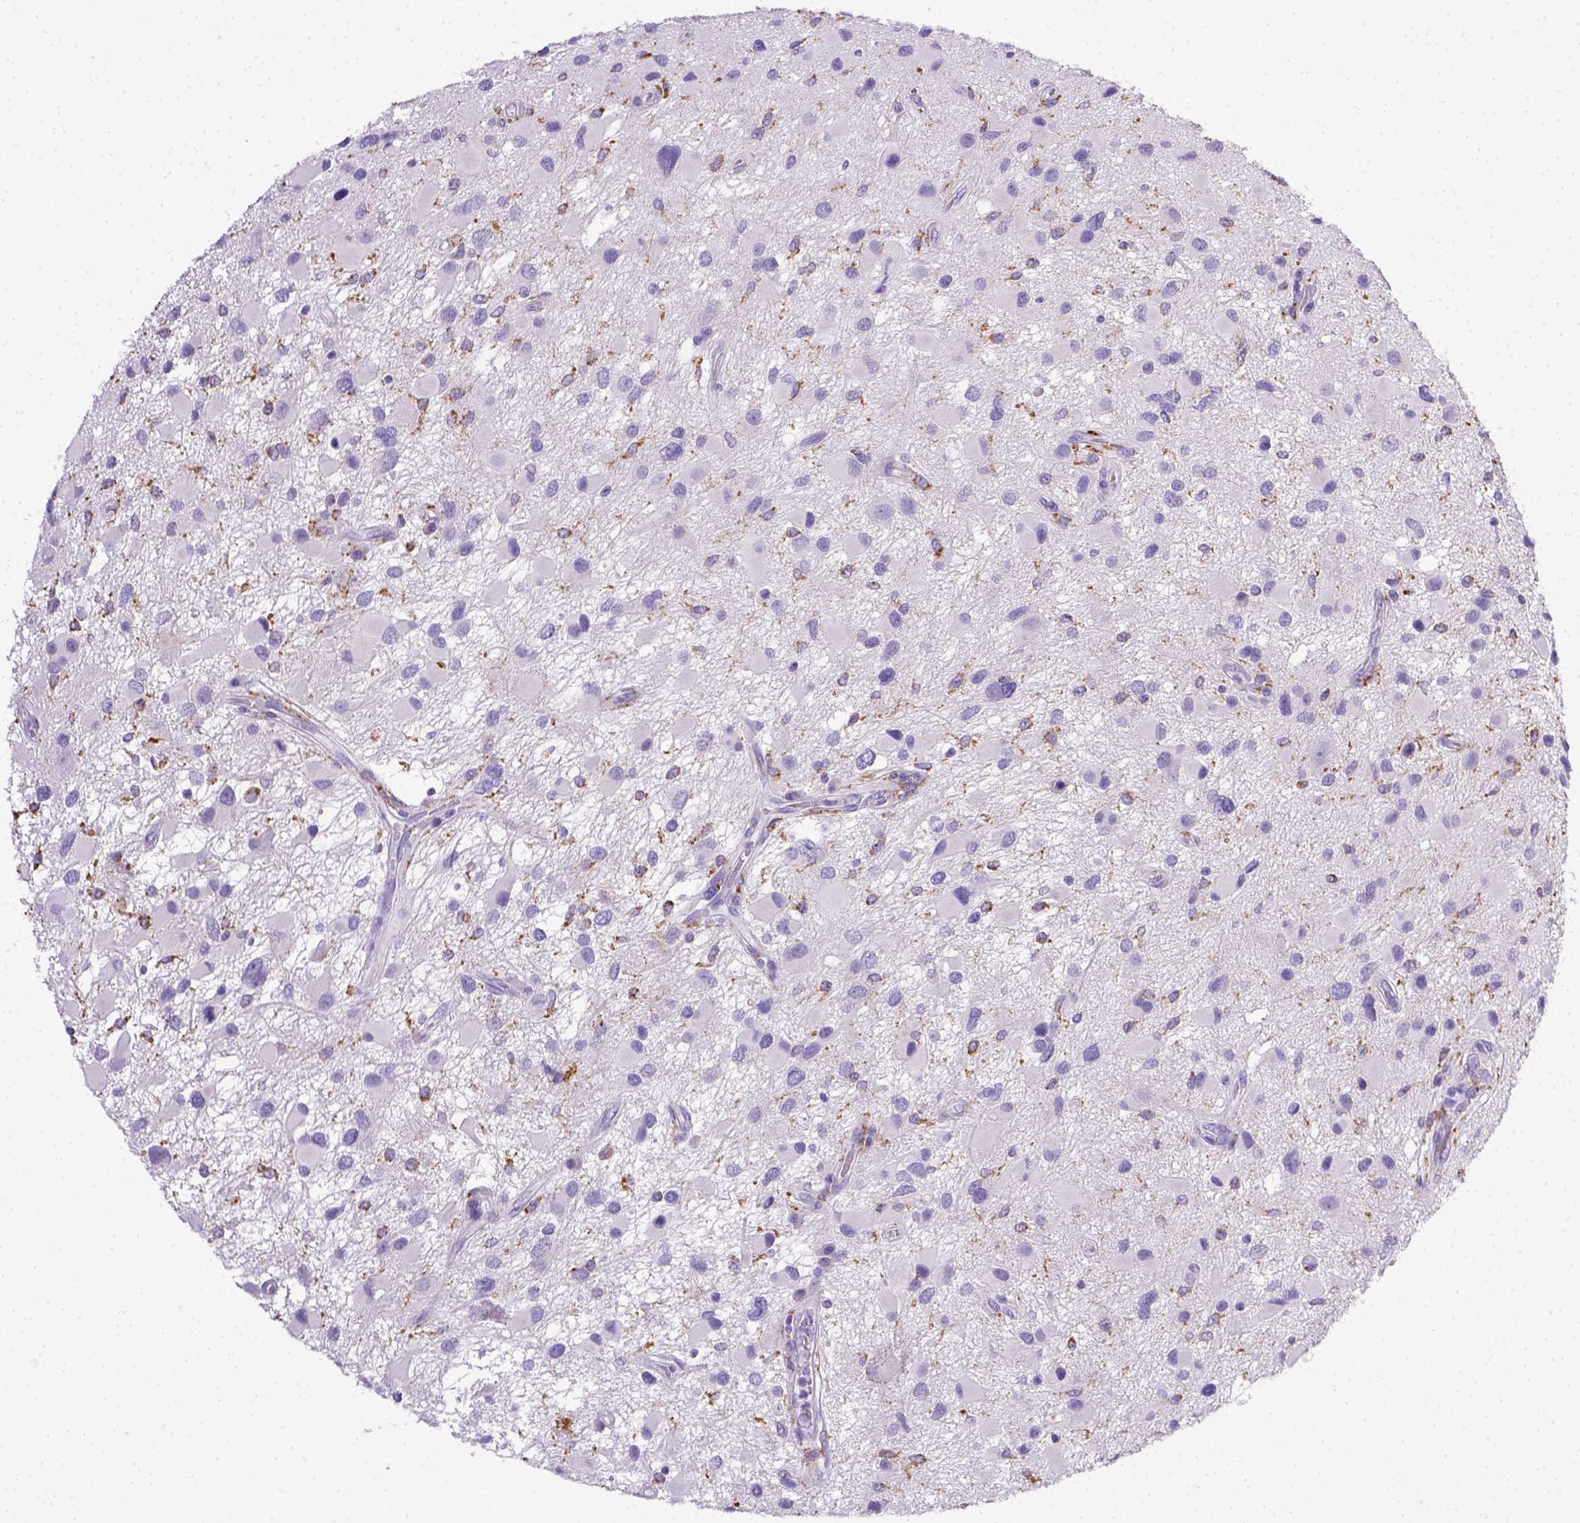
{"staining": {"intensity": "negative", "quantity": "none", "location": "none"}, "tissue": "glioma", "cell_type": "Tumor cells", "image_type": "cancer", "snomed": [{"axis": "morphology", "description": "Glioma, malignant, Low grade"}, {"axis": "topography", "description": "Brain"}], "caption": "The photomicrograph displays no staining of tumor cells in malignant glioma (low-grade).", "gene": "CD68", "patient": {"sex": "female", "age": 32}}